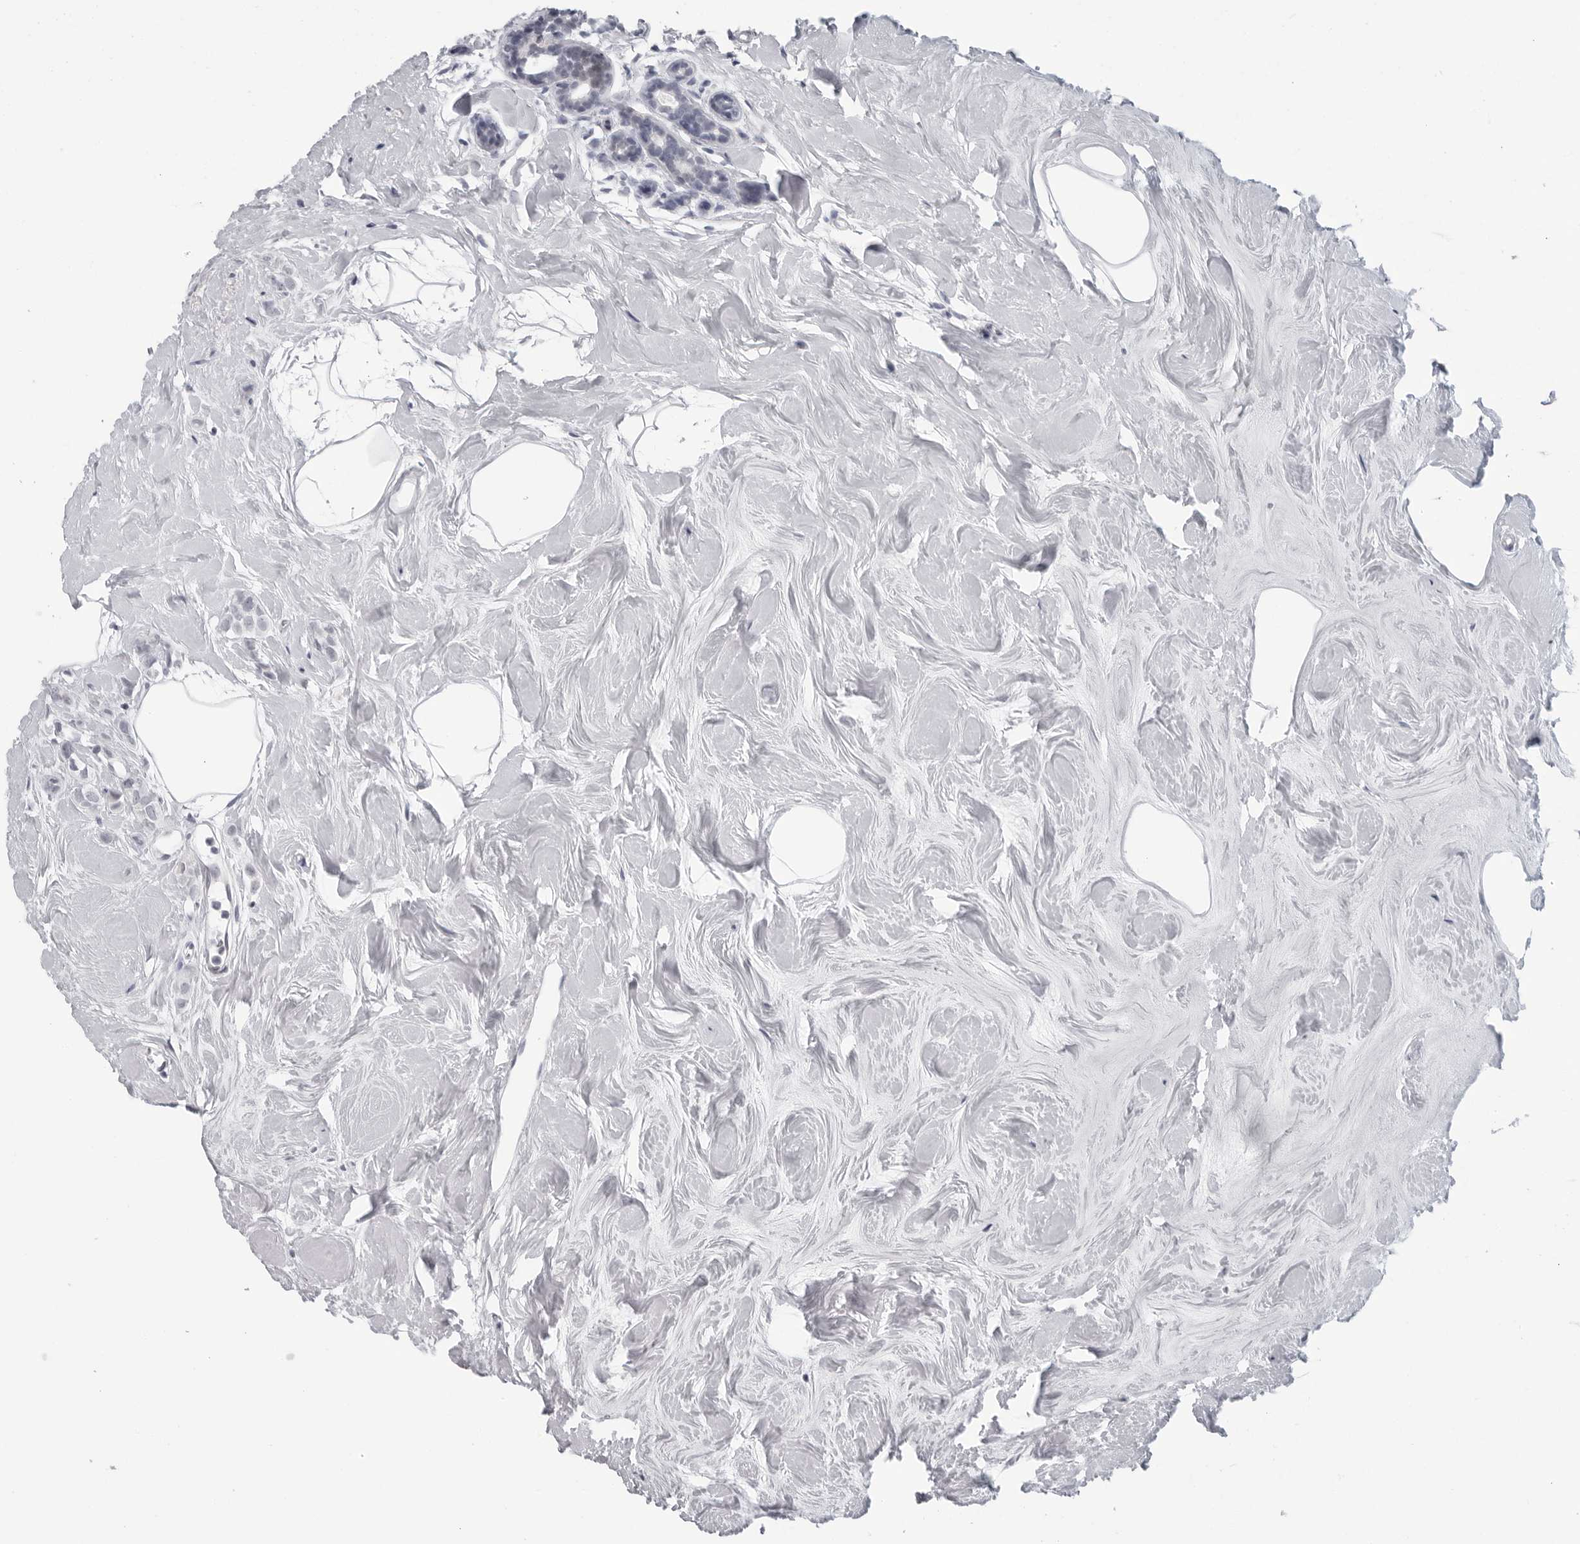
{"staining": {"intensity": "negative", "quantity": "none", "location": "none"}, "tissue": "breast cancer", "cell_type": "Tumor cells", "image_type": "cancer", "snomed": [{"axis": "morphology", "description": "Lobular carcinoma"}, {"axis": "topography", "description": "Breast"}], "caption": "Immunohistochemistry (IHC) image of breast cancer stained for a protein (brown), which exhibits no expression in tumor cells.", "gene": "OPLAH", "patient": {"sex": "female", "age": 47}}